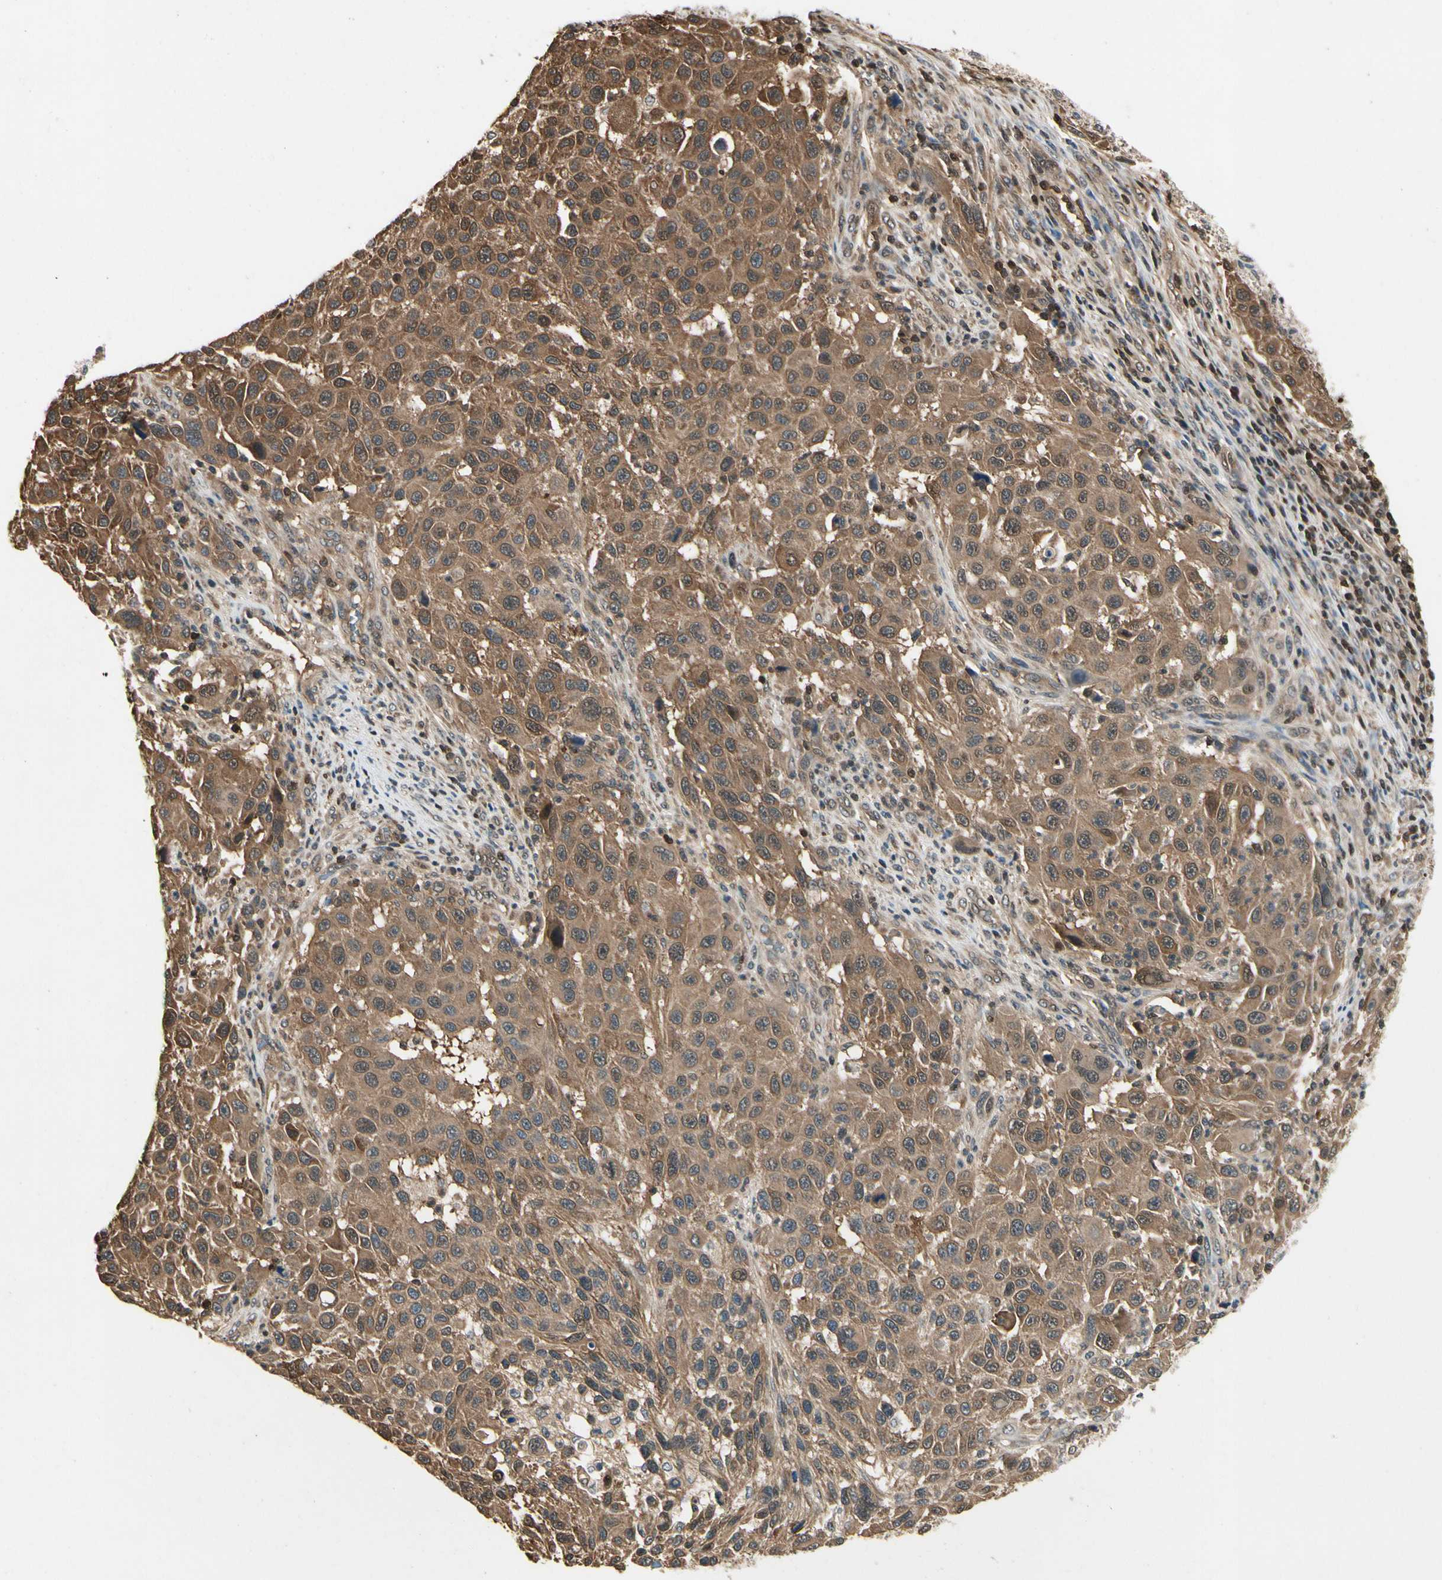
{"staining": {"intensity": "moderate", "quantity": ">75%", "location": "cytoplasmic/membranous"}, "tissue": "melanoma", "cell_type": "Tumor cells", "image_type": "cancer", "snomed": [{"axis": "morphology", "description": "Malignant melanoma, Metastatic site"}, {"axis": "topography", "description": "Lymph node"}], "caption": "The image exhibits staining of melanoma, revealing moderate cytoplasmic/membranous protein staining (brown color) within tumor cells.", "gene": "YWHAQ", "patient": {"sex": "male", "age": 61}}